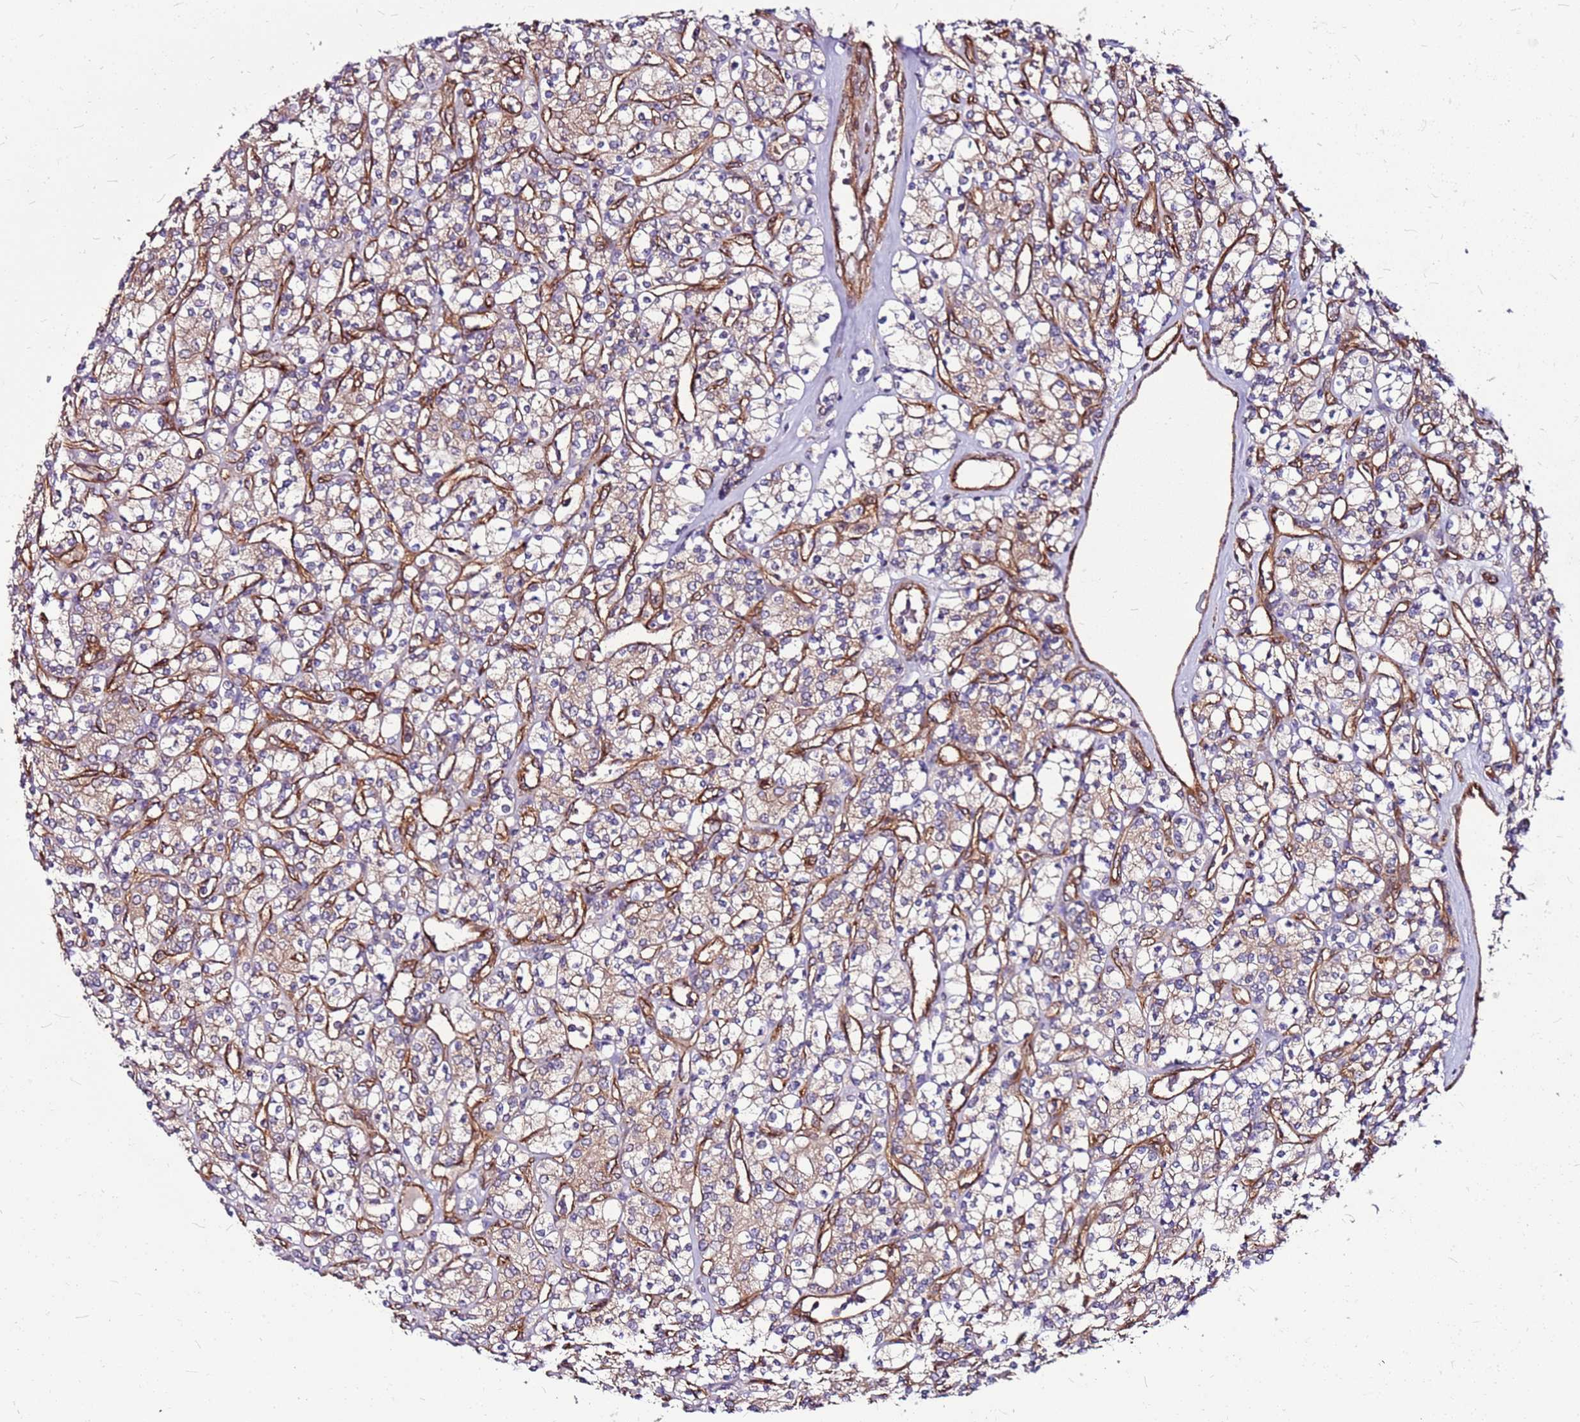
{"staining": {"intensity": "moderate", "quantity": ">75%", "location": "cytoplasmic/membranous"}, "tissue": "renal cancer", "cell_type": "Tumor cells", "image_type": "cancer", "snomed": [{"axis": "morphology", "description": "Adenocarcinoma, NOS"}, {"axis": "topography", "description": "Kidney"}], "caption": "Renal cancer (adenocarcinoma) stained with immunohistochemistry reveals moderate cytoplasmic/membranous positivity in approximately >75% of tumor cells. The staining was performed using DAB (3,3'-diaminobenzidine) to visualize the protein expression in brown, while the nuclei were stained in blue with hematoxylin (Magnification: 20x).", "gene": "TOPAZ1", "patient": {"sex": "male", "age": 77}}